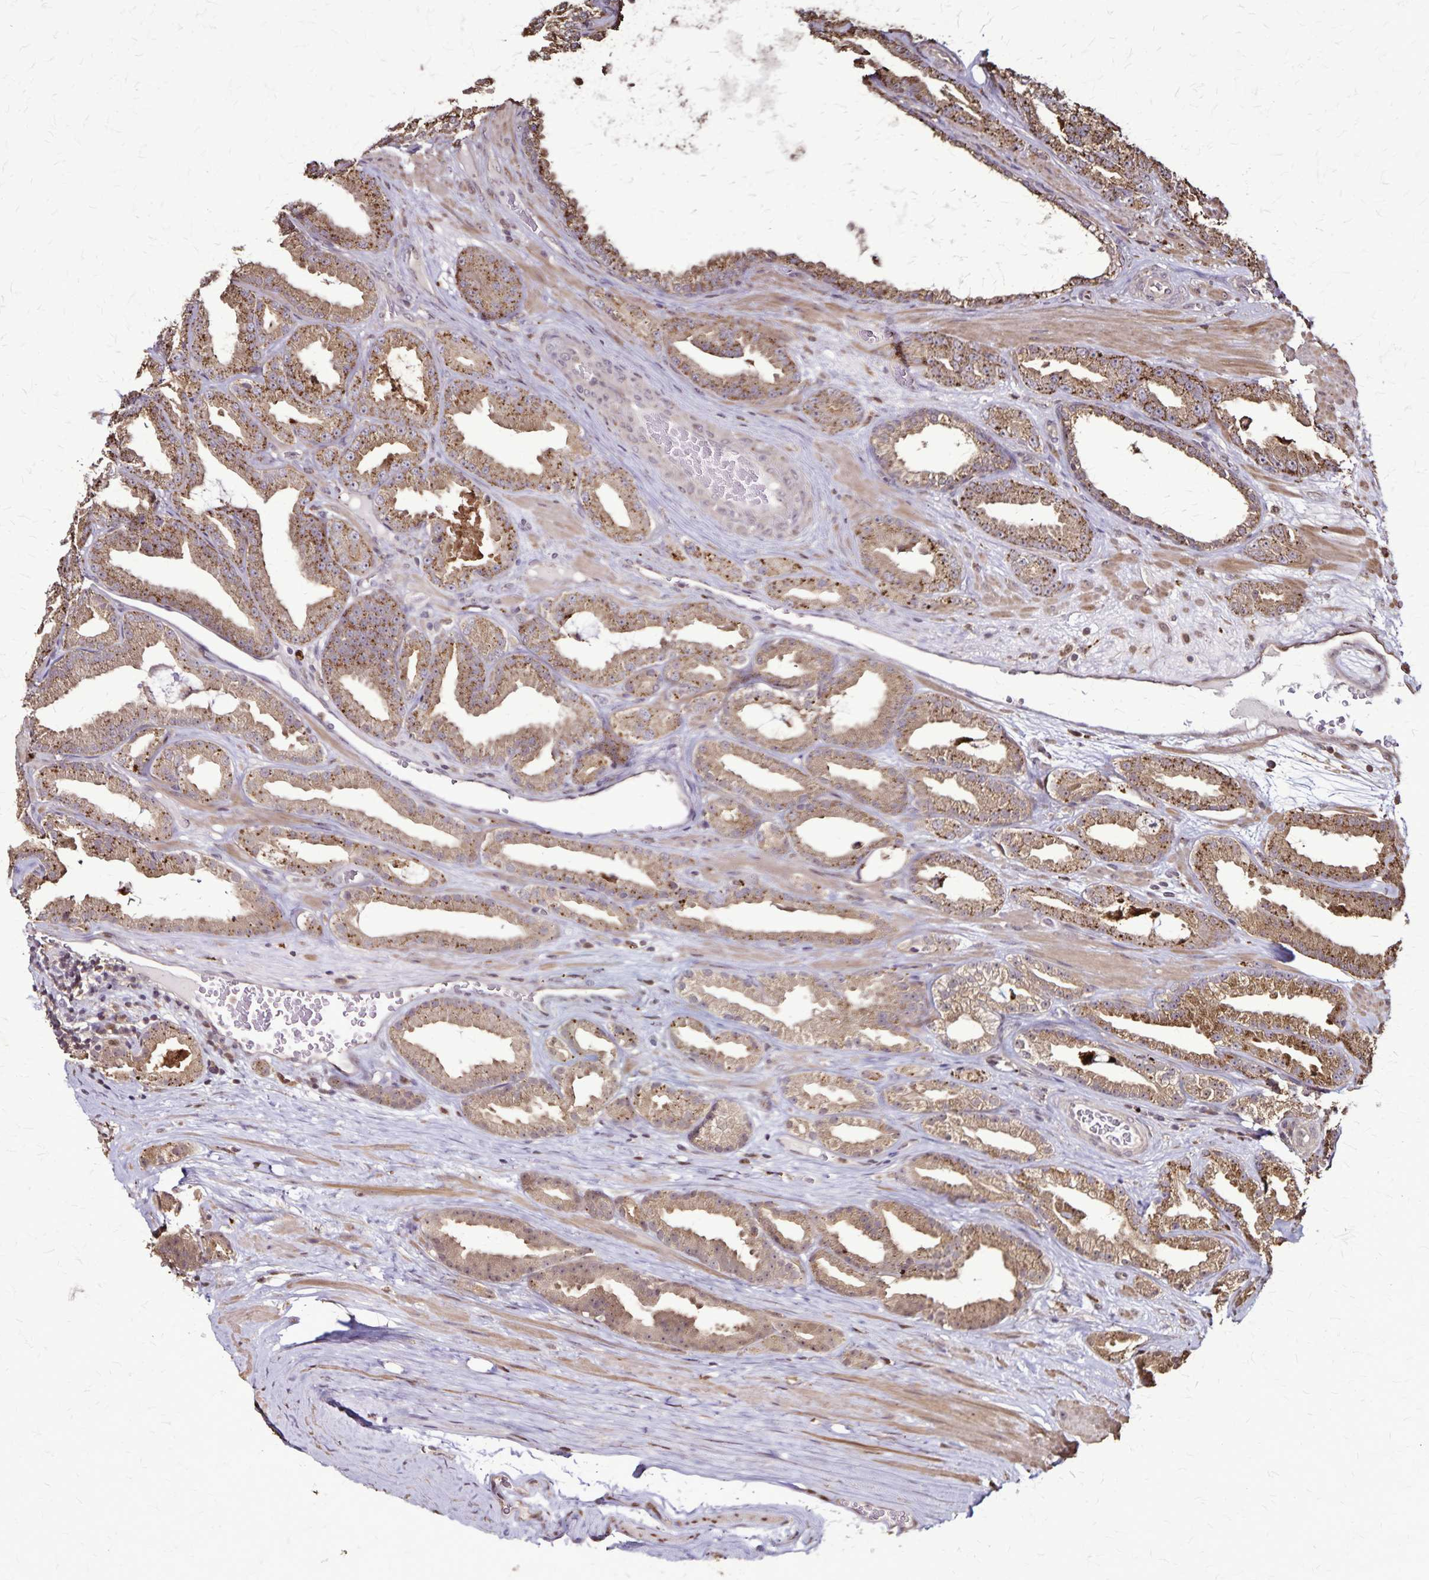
{"staining": {"intensity": "moderate", "quantity": ">75%", "location": "cytoplasmic/membranous"}, "tissue": "prostate cancer", "cell_type": "Tumor cells", "image_type": "cancer", "snomed": [{"axis": "morphology", "description": "Adenocarcinoma, Low grade"}, {"axis": "topography", "description": "Prostate"}], "caption": "Prostate cancer (low-grade adenocarcinoma) stained with DAB immunohistochemistry shows medium levels of moderate cytoplasmic/membranous positivity in about >75% of tumor cells.", "gene": "CHMP1B", "patient": {"sex": "male", "age": 61}}